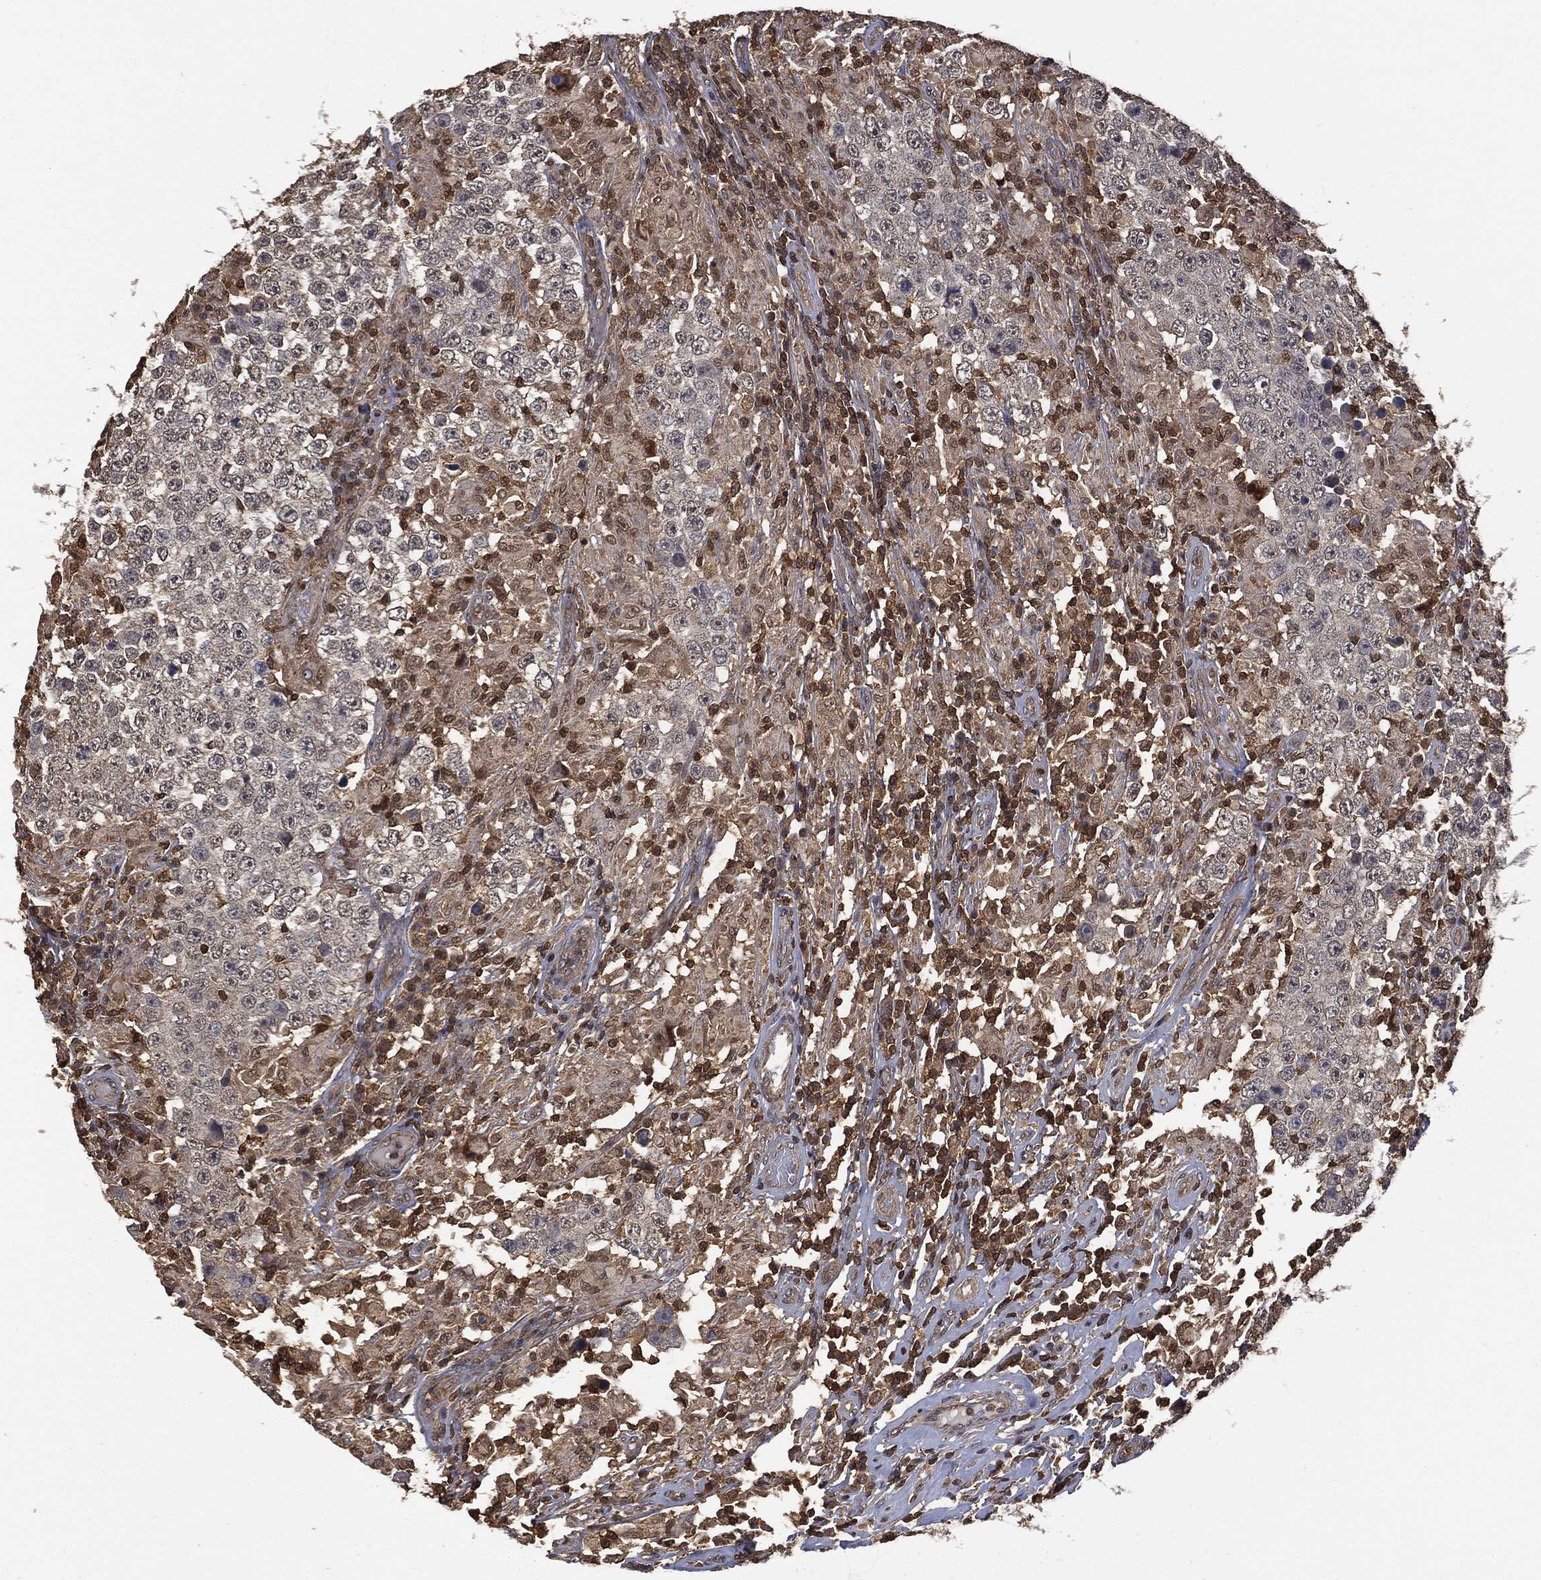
{"staining": {"intensity": "negative", "quantity": "none", "location": "none"}, "tissue": "testis cancer", "cell_type": "Tumor cells", "image_type": "cancer", "snomed": [{"axis": "morphology", "description": "Seminoma, NOS"}, {"axis": "morphology", "description": "Carcinoma, Embryonal, NOS"}, {"axis": "topography", "description": "Testis"}], "caption": "Immunohistochemistry of human seminoma (testis) demonstrates no staining in tumor cells.", "gene": "PSMB10", "patient": {"sex": "male", "age": 41}}